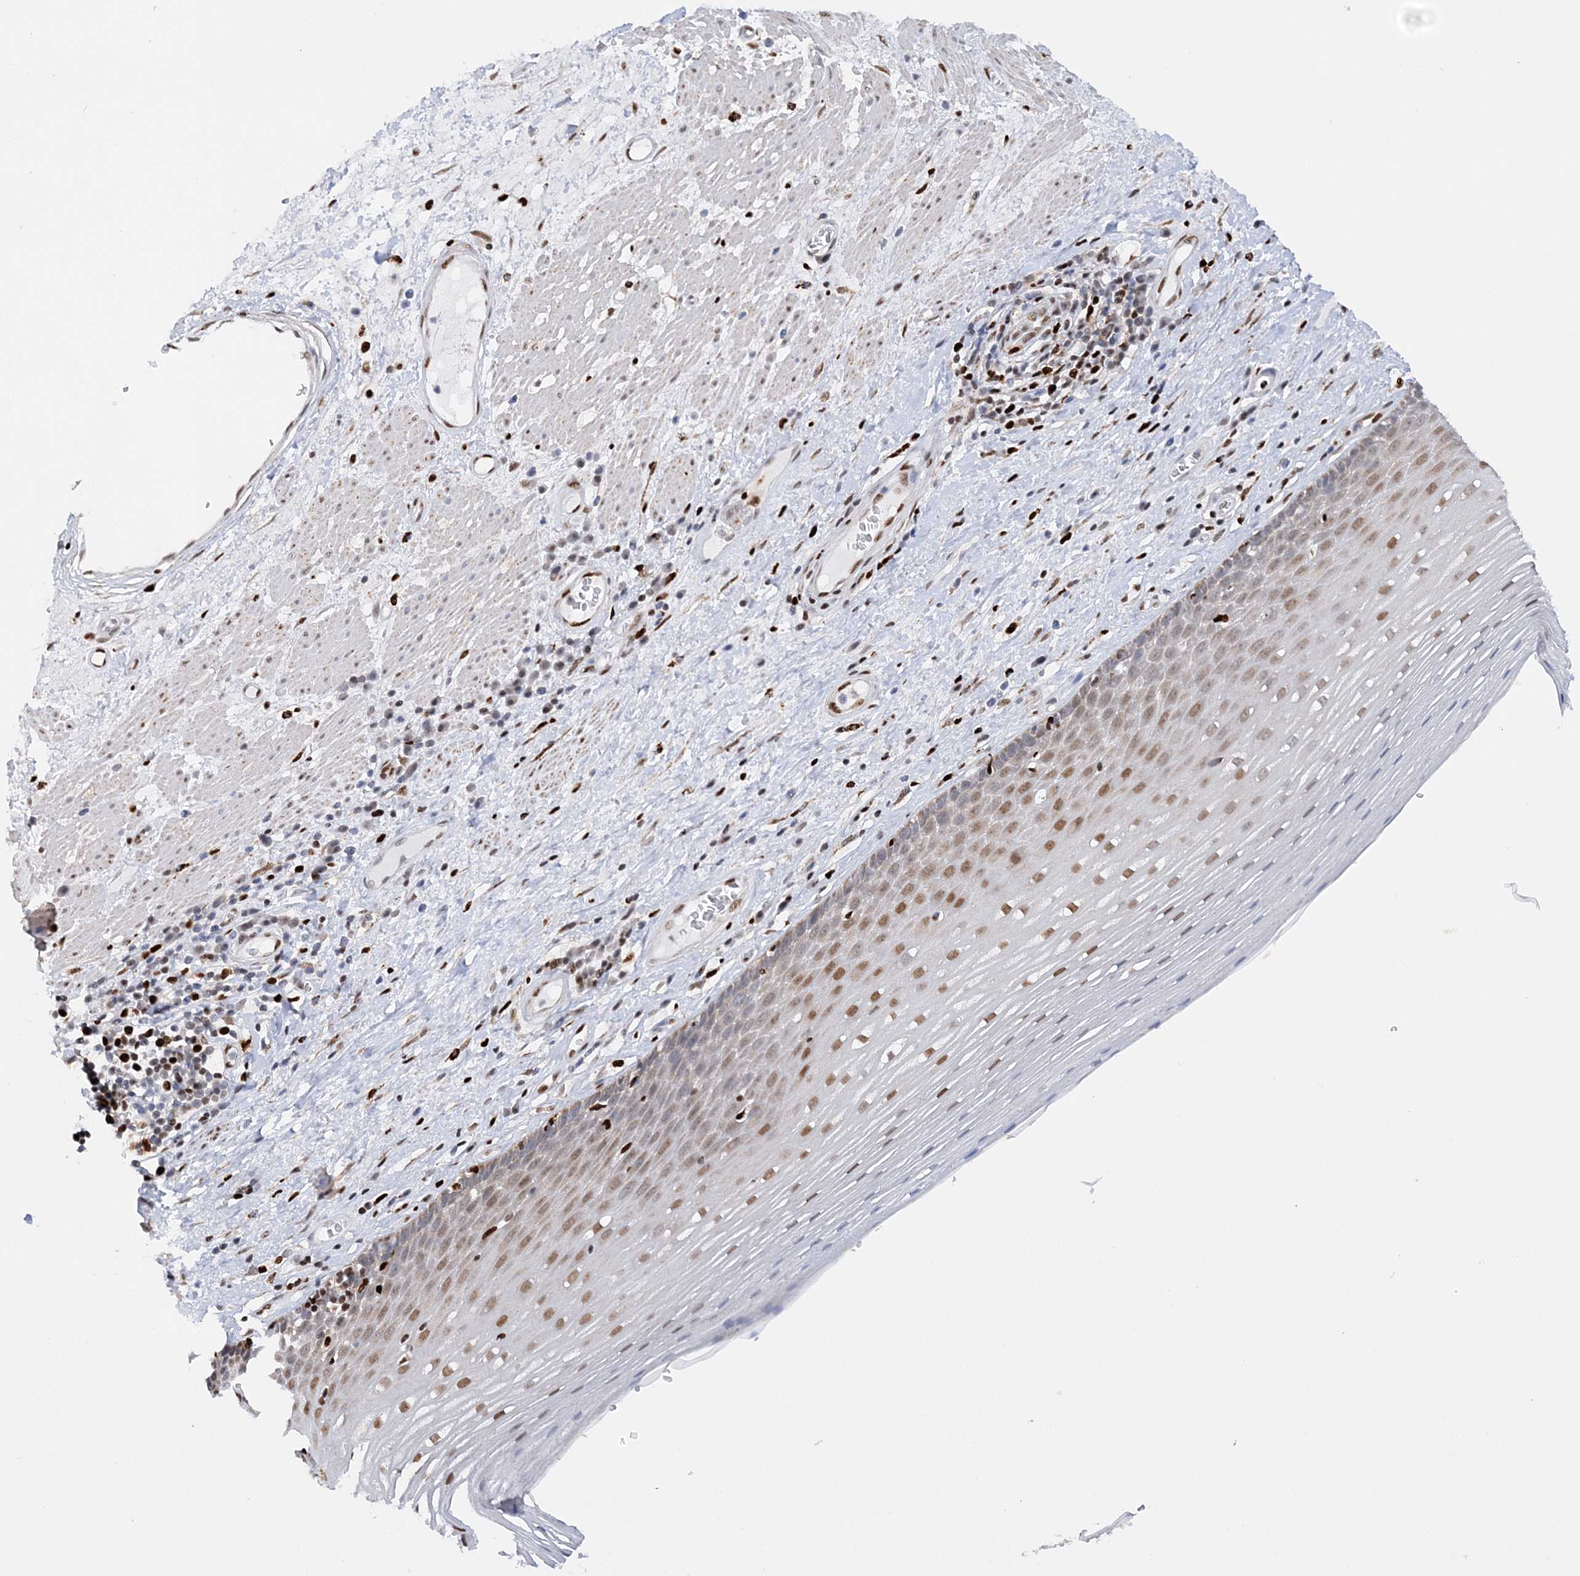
{"staining": {"intensity": "moderate", "quantity": "25%-75%", "location": "nuclear"}, "tissue": "esophagus", "cell_type": "Squamous epithelial cells", "image_type": "normal", "snomed": [{"axis": "morphology", "description": "Normal tissue, NOS"}, {"axis": "topography", "description": "Esophagus"}], "caption": "This is a histology image of immunohistochemistry (IHC) staining of normal esophagus, which shows moderate positivity in the nuclear of squamous epithelial cells.", "gene": "NIT2", "patient": {"sex": "male", "age": 62}}